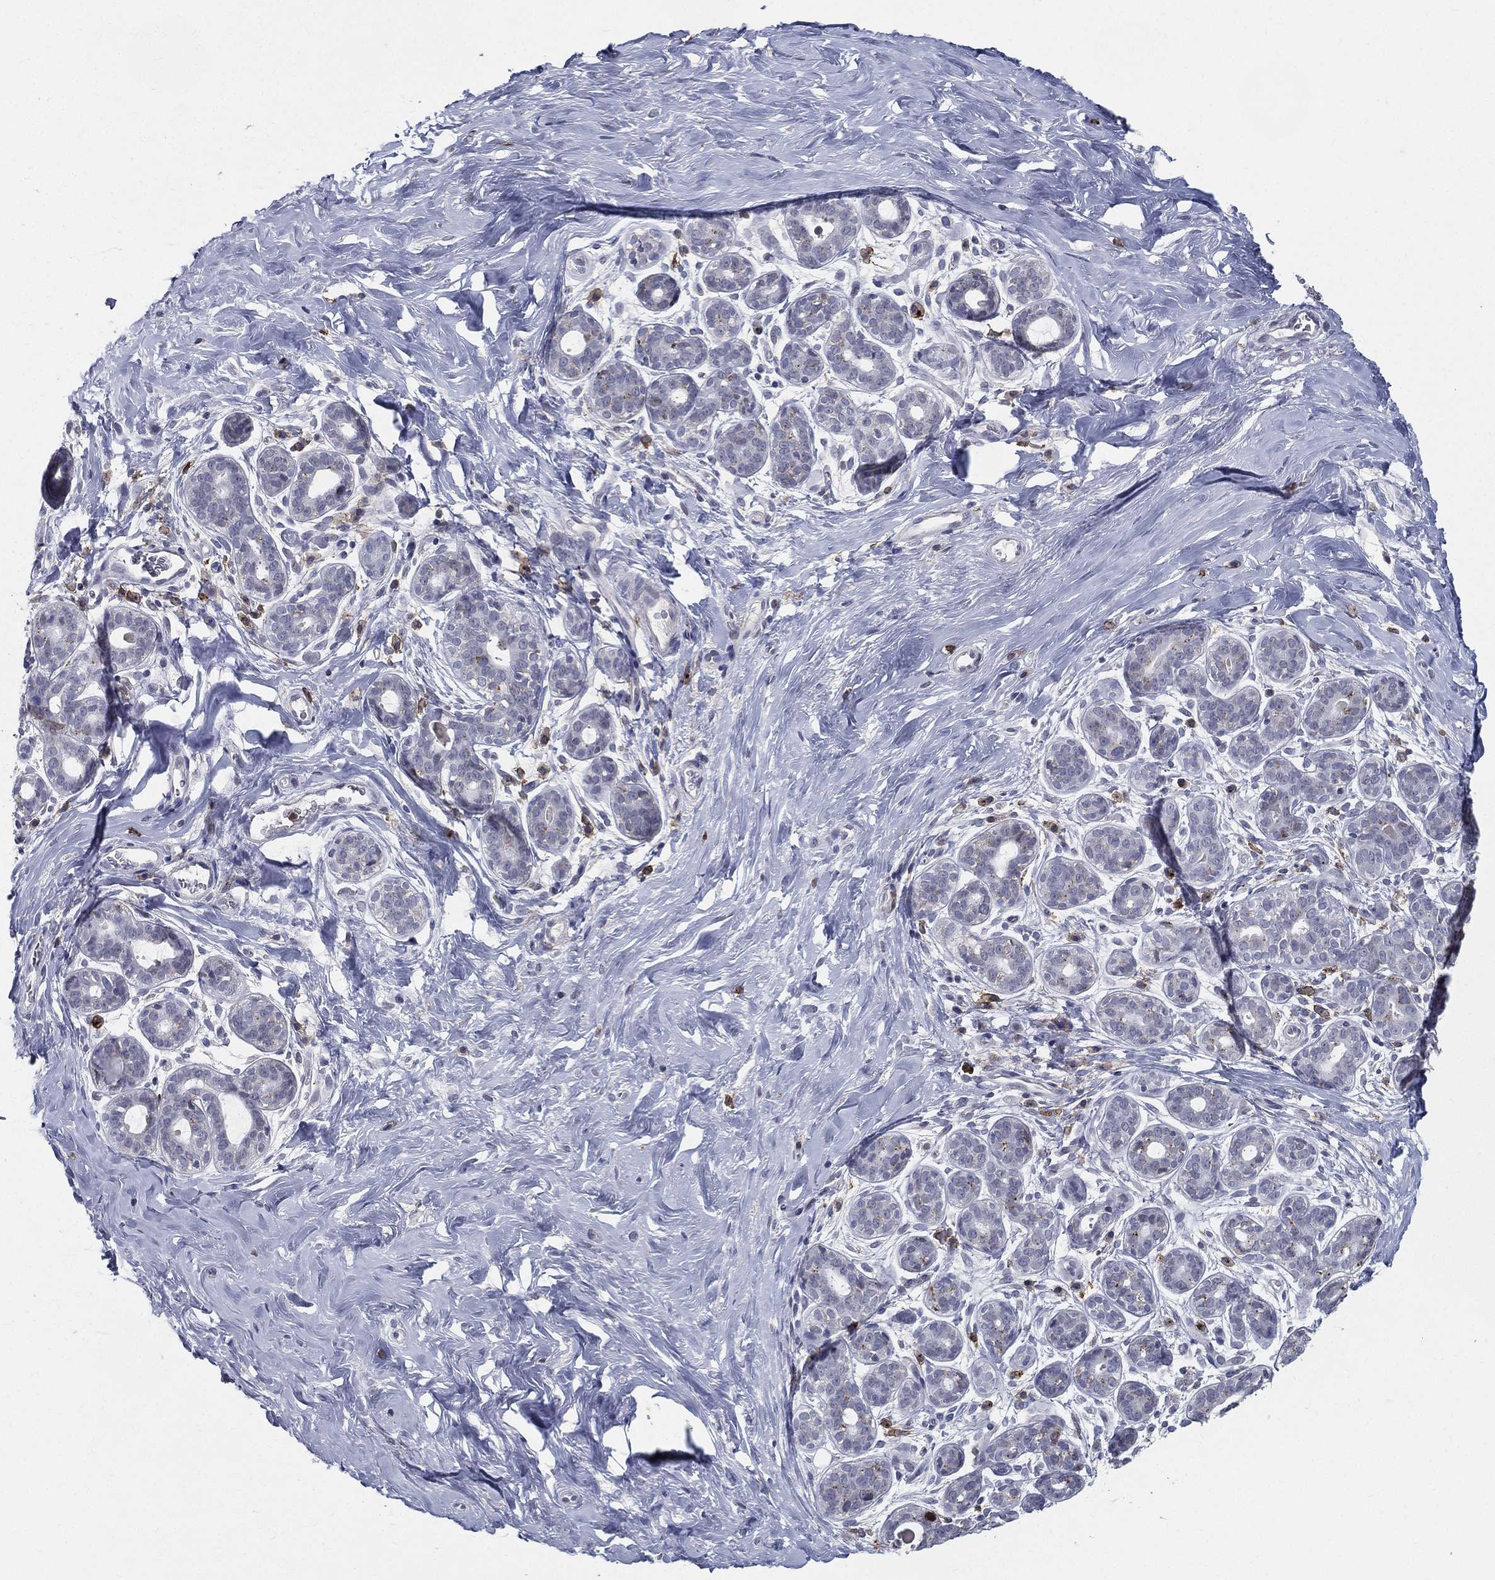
{"staining": {"intensity": "negative", "quantity": "none", "location": "none"}, "tissue": "breast", "cell_type": "Glandular cells", "image_type": "normal", "snomed": [{"axis": "morphology", "description": "Normal tissue, NOS"}, {"axis": "topography", "description": "Breast"}], "caption": "IHC micrograph of normal breast: breast stained with DAB reveals no significant protein positivity in glandular cells.", "gene": "EVI2B", "patient": {"sex": "female", "age": 43}}